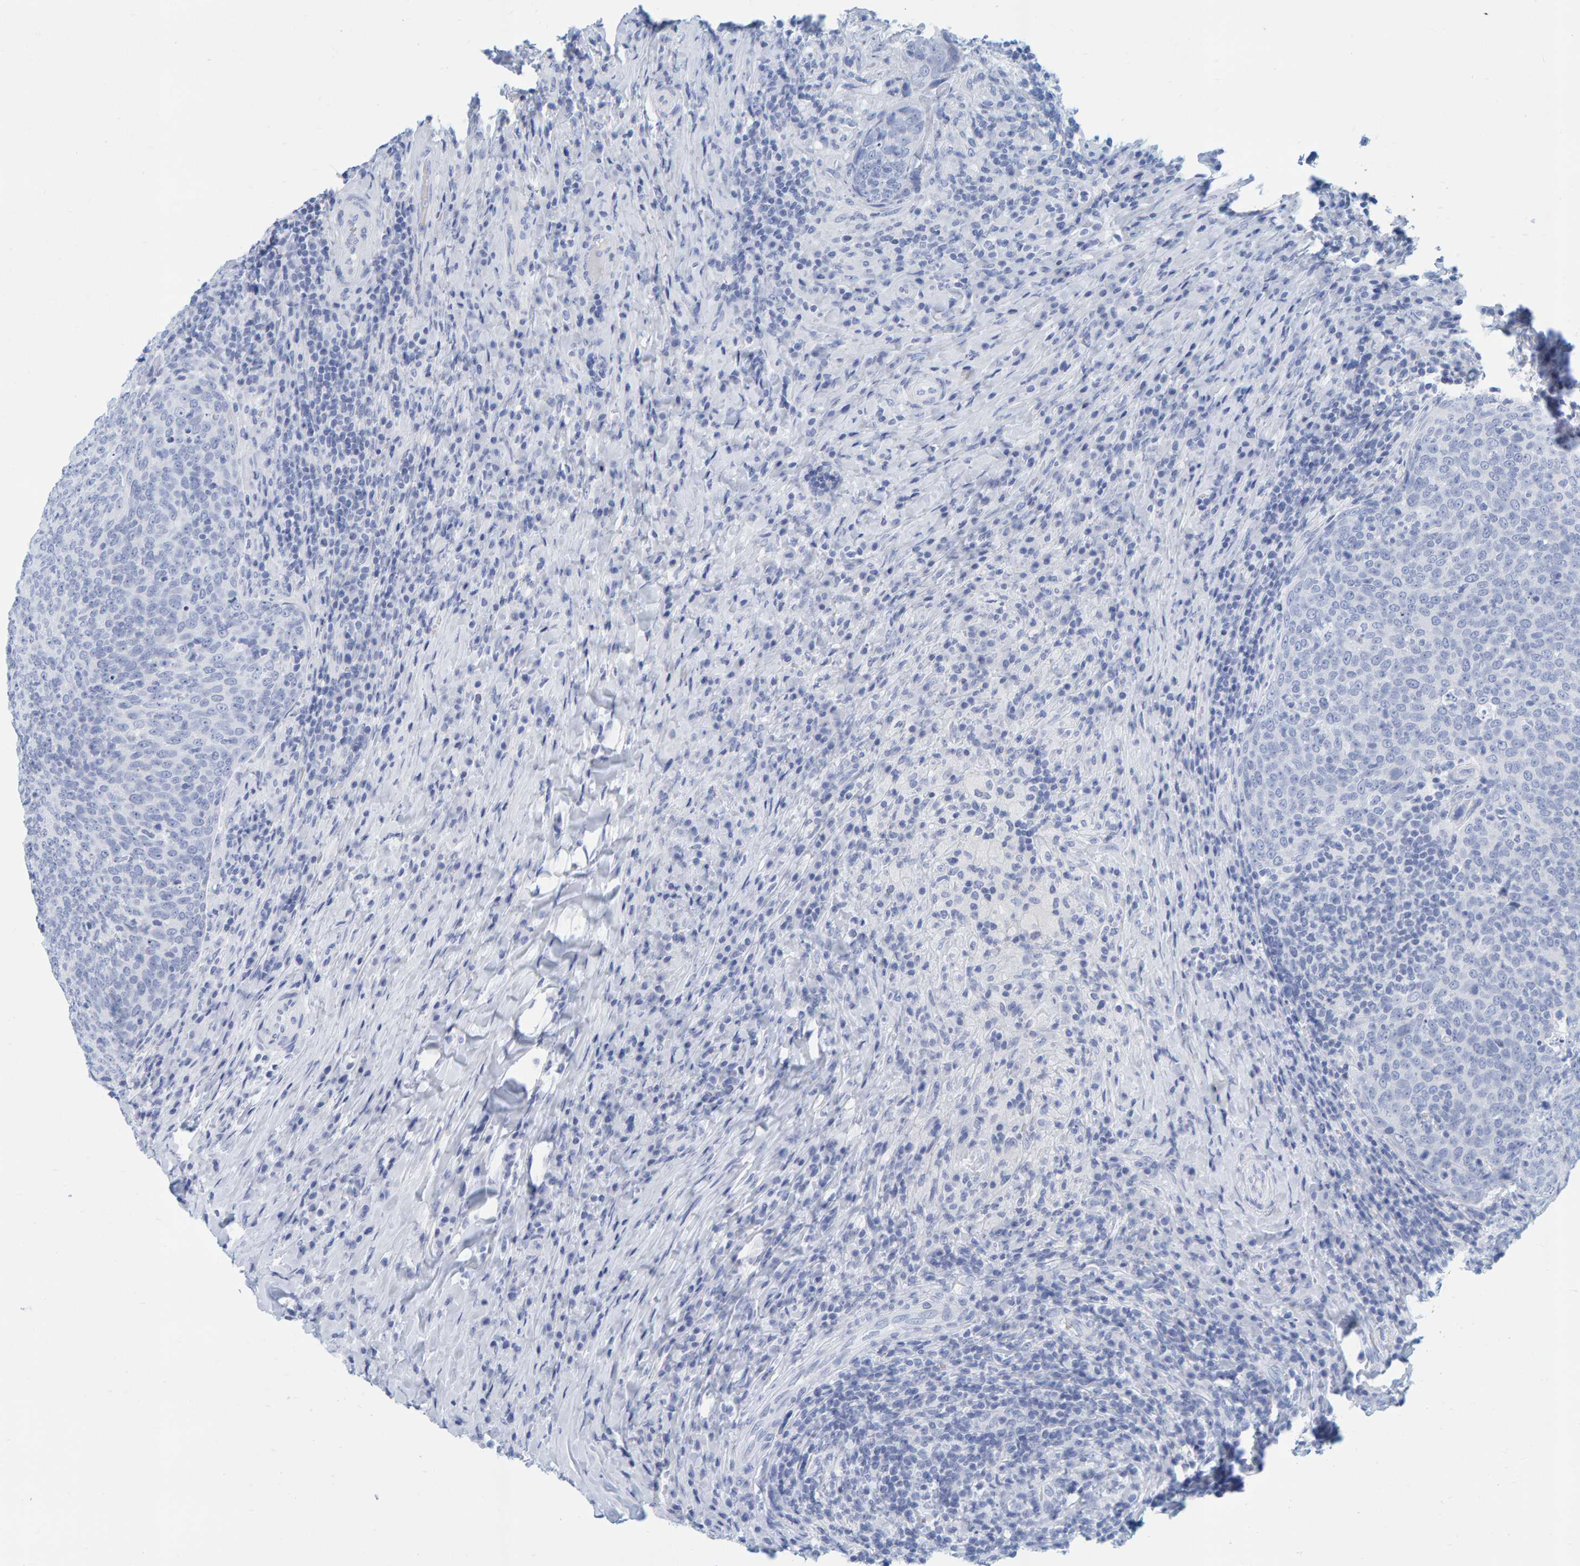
{"staining": {"intensity": "negative", "quantity": "none", "location": "none"}, "tissue": "head and neck cancer", "cell_type": "Tumor cells", "image_type": "cancer", "snomed": [{"axis": "morphology", "description": "Squamous cell carcinoma, NOS"}, {"axis": "morphology", "description": "Squamous cell carcinoma, metastatic, NOS"}, {"axis": "topography", "description": "Lymph node"}, {"axis": "topography", "description": "Head-Neck"}], "caption": "This is an immunohistochemistry (IHC) photomicrograph of human squamous cell carcinoma (head and neck). There is no expression in tumor cells.", "gene": "SFTPC", "patient": {"sex": "male", "age": 62}}